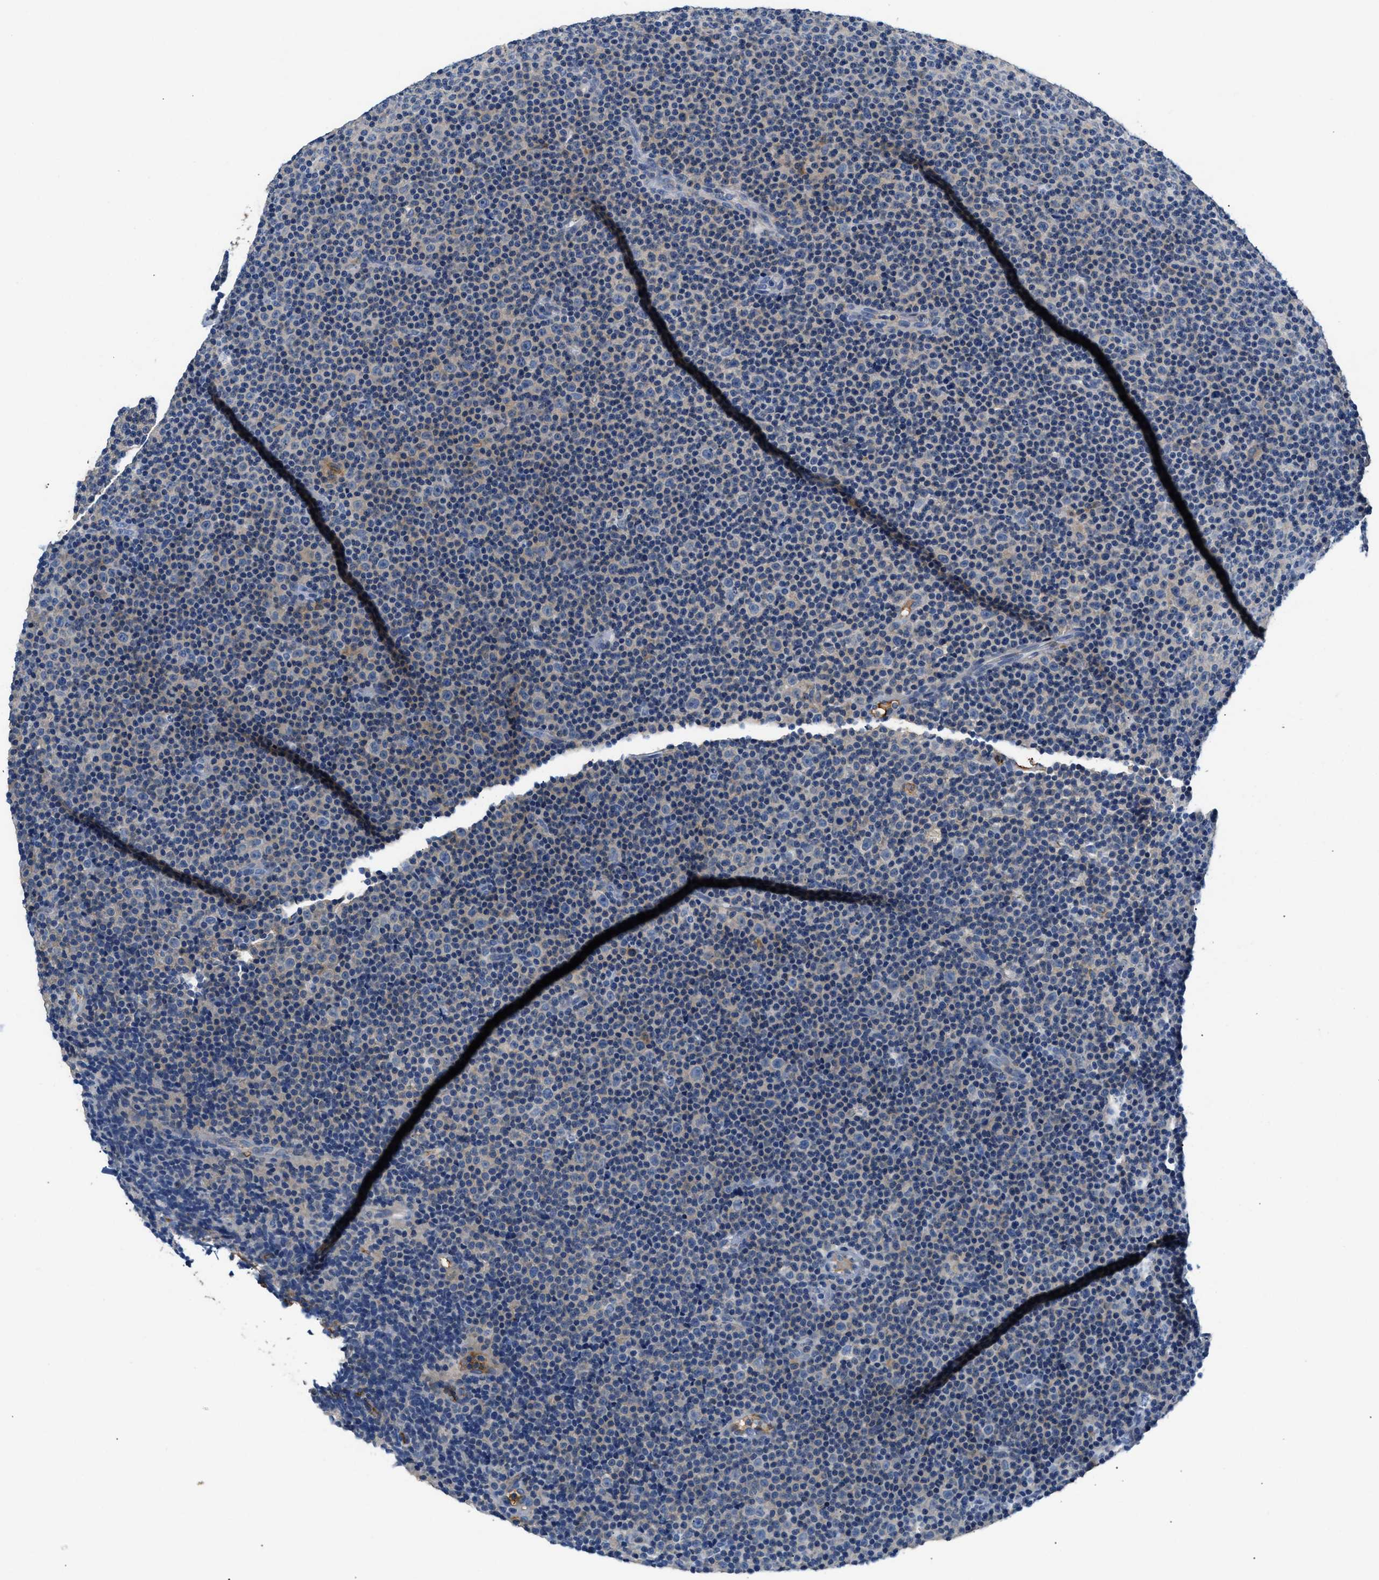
{"staining": {"intensity": "negative", "quantity": "none", "location": "none"}, "tissue": "lymphoma", "cell_type": "Tumor cells", "image_type": "cancer", "snomed": [{"axis": "morphology", "description": "Malignant lymphoma, non-Hodgkin's type, Low grade"}, {"axis": "topography", "description": "Lymph node"}], "caption": "The IHC image has no significant positivity in tumor cells of lymphoma tissue.", "gene": "TUT7", "patient": {"sex": "female", "age": 67}}